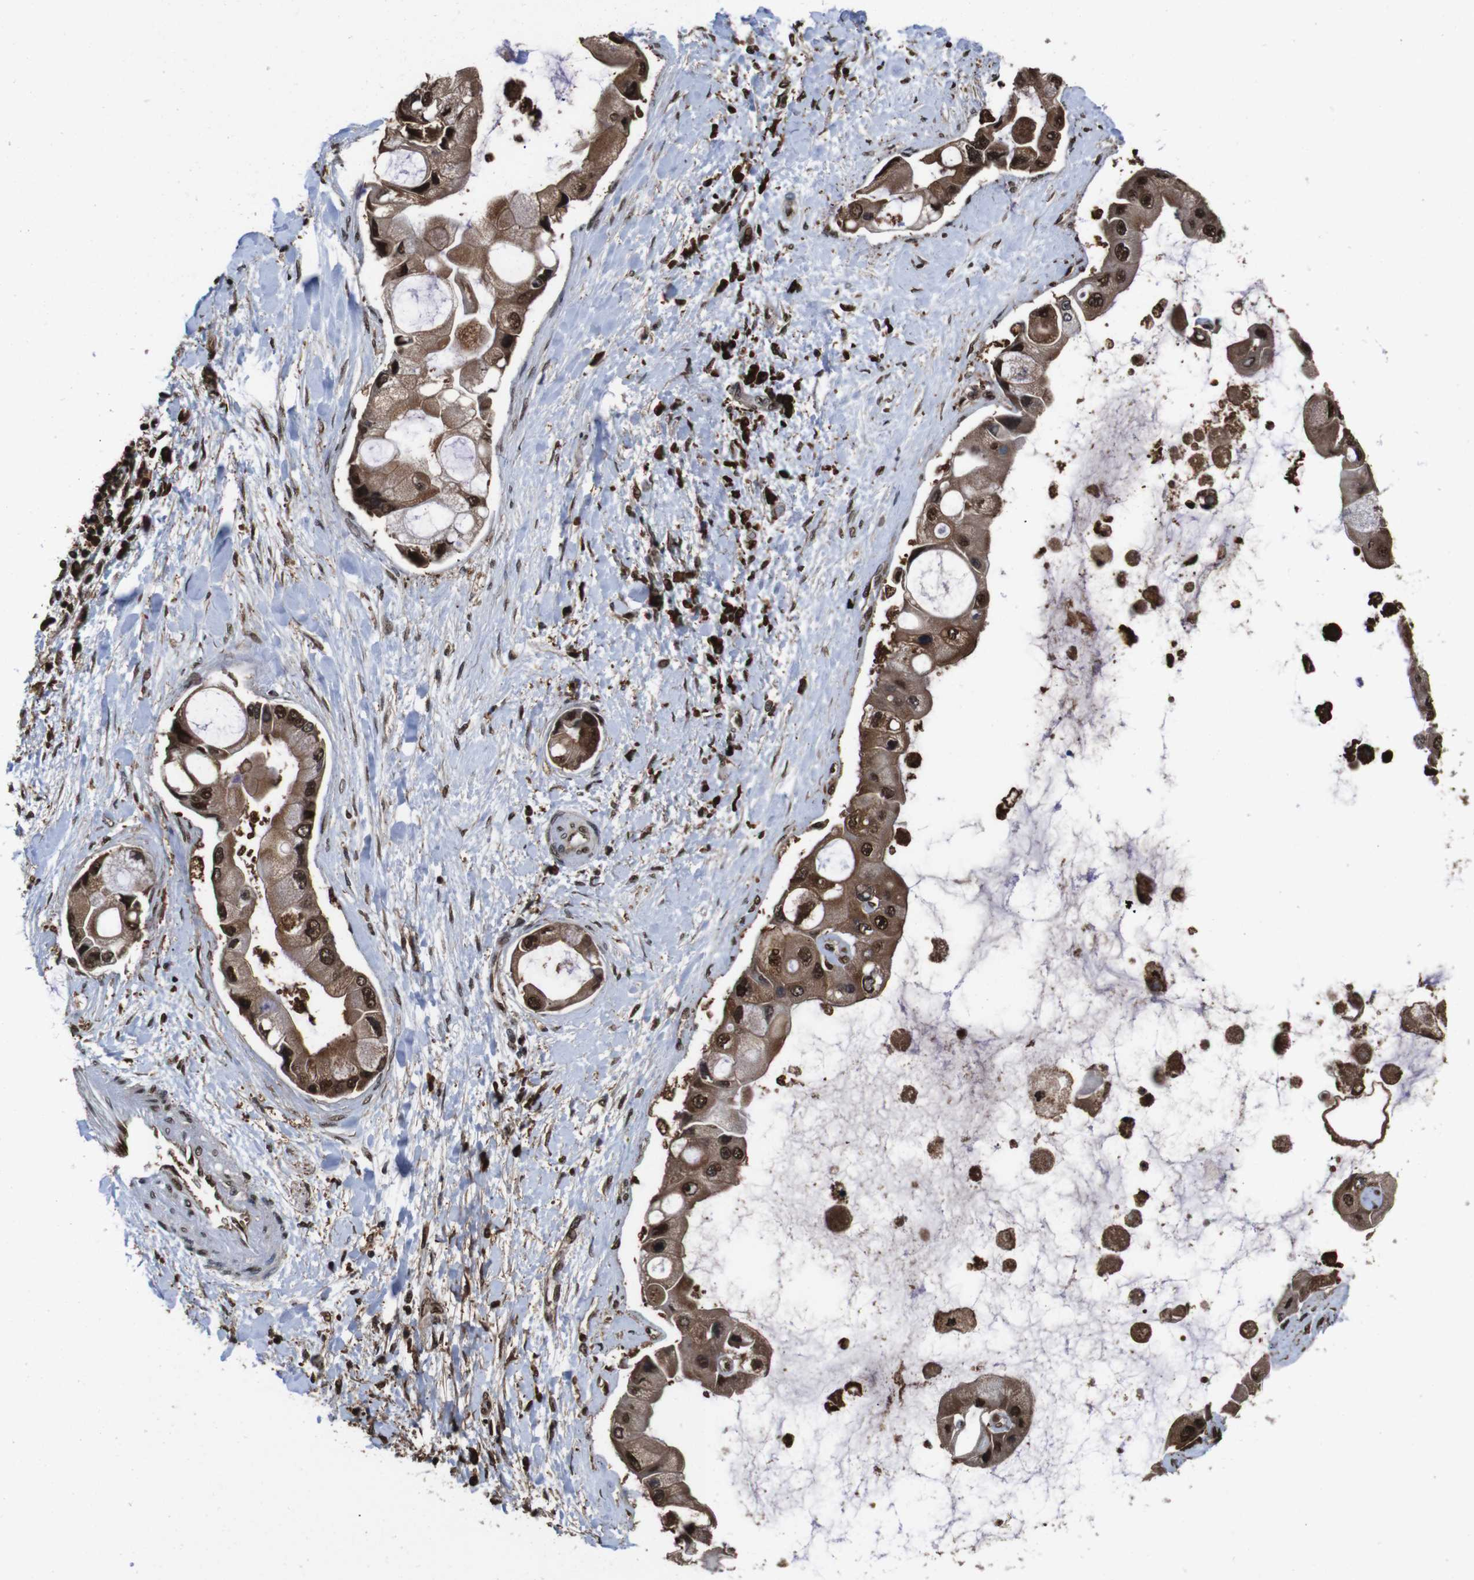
{"staining": {"intensity": "moderate", "quantity": ">75%", "location": "cytoplasmic/membranous,nuclear"}, "tissue": "liver cancer", "cell_type": "Tumor cells", "image_type": "cancer", "snomed": [{"axis": "morphology", "description": "Cholangiocarcinoma"}, {"axis": "topography", "description": "Liver"}], "caption": "This histopathology image displays liver cholangiocarcinoma stained with IHC to label a protein in brown. The cytoplasmic/membranous and nuclear of tumor cells show moderate positivity for the protein. Nuclei are counter-stained blue.", "gene": "VCP", "patient": {"sex": "male", "age": 50}}